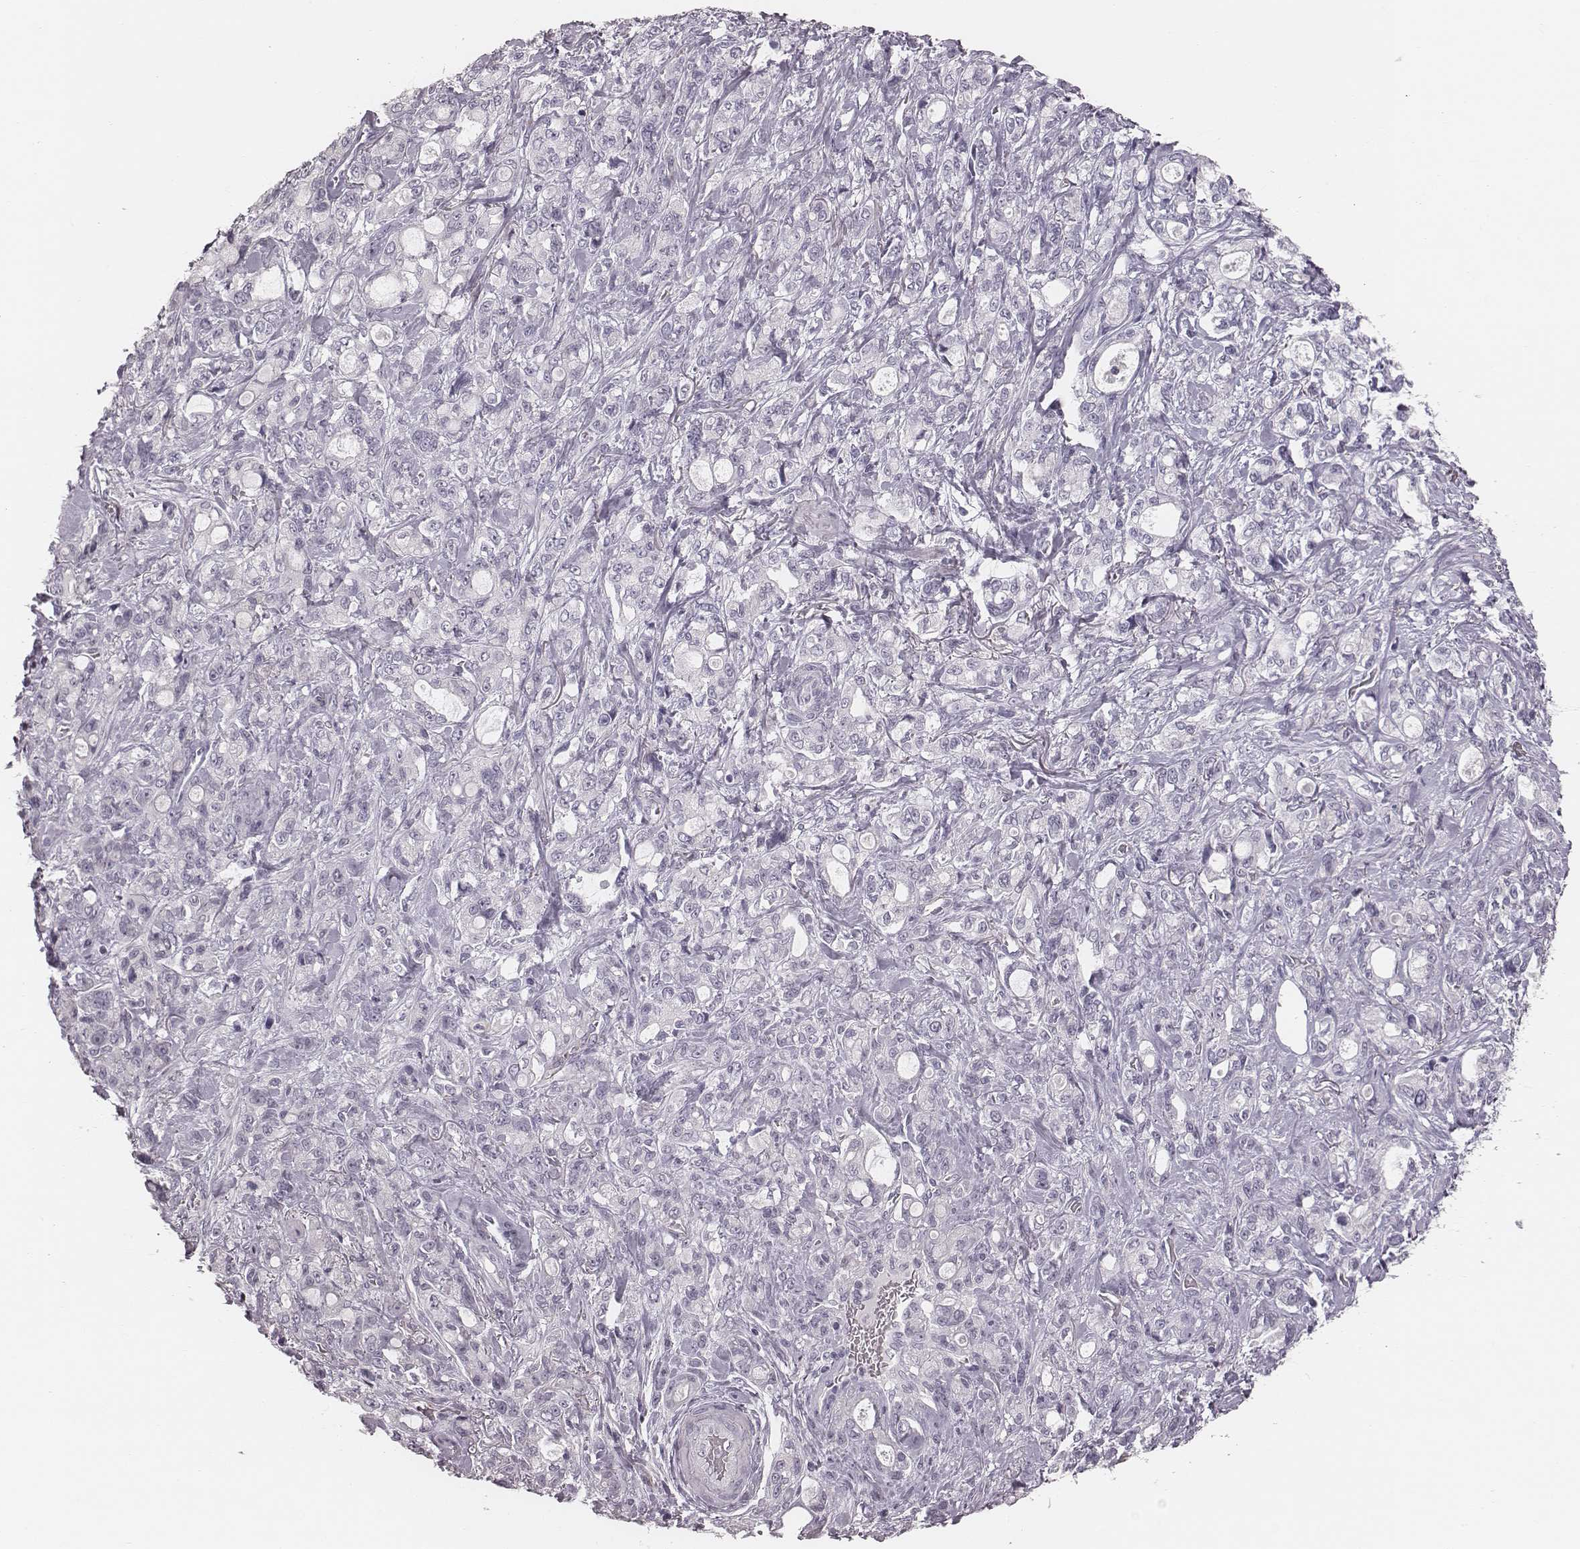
{"staining": {"intensity": "negative", "quantity": "none", "location": "none"}, "tissue": "stomach cancer", "cell_type": "Tumor cells", "image_type": "cancer", "snomed": [{"axis": "morphology", "description": "Adenocarcinoma, NOS"}, {"axis": "topography", "description": "Stomach"}], "caption": "Tumor cells show no significant expression in stomach adenocarcinoma.", "gene": "SPA17", "patient": {"sex": "male", "age": 63}}